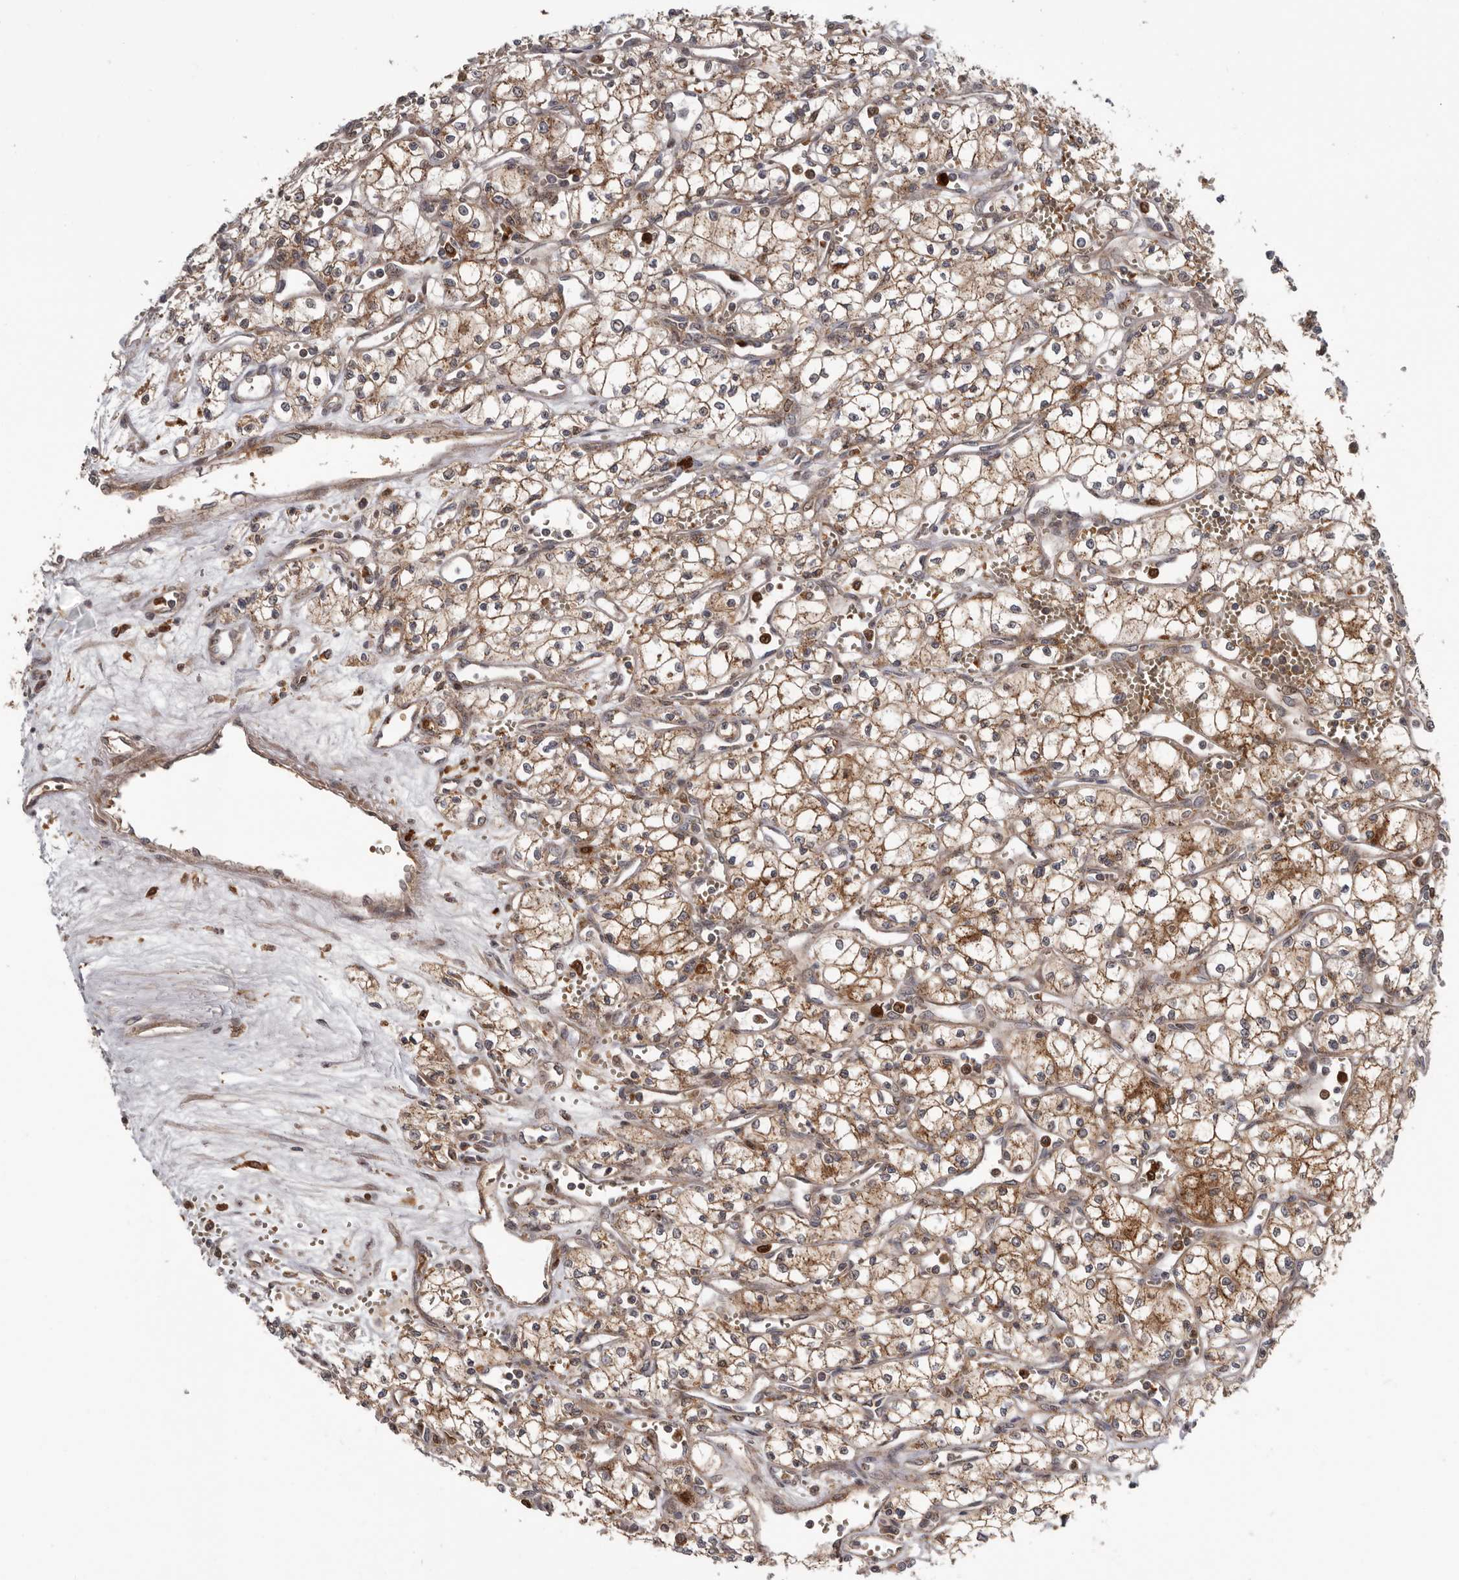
{"staining": {"intensity": "moderate", "quantity": ">75%", "location": "cytoplasmic/membranous"}, "tissue": "renal cancer", "cell_type": "Tumor cells", "image_type": "cancer", "snomed": [{"axis": "morphology", "description": "Adenocarcinoma, NOS"}, {"axis": "topography", "description": "Kidney"}], "caption": "The immunohistochemical stain labels moderate cytoplasmic/membranous positivity in tumor cells of renal adenocarcinoma tissue.", "gene": "FGFR4", "patient": {"sex": "male", "age": 59}}